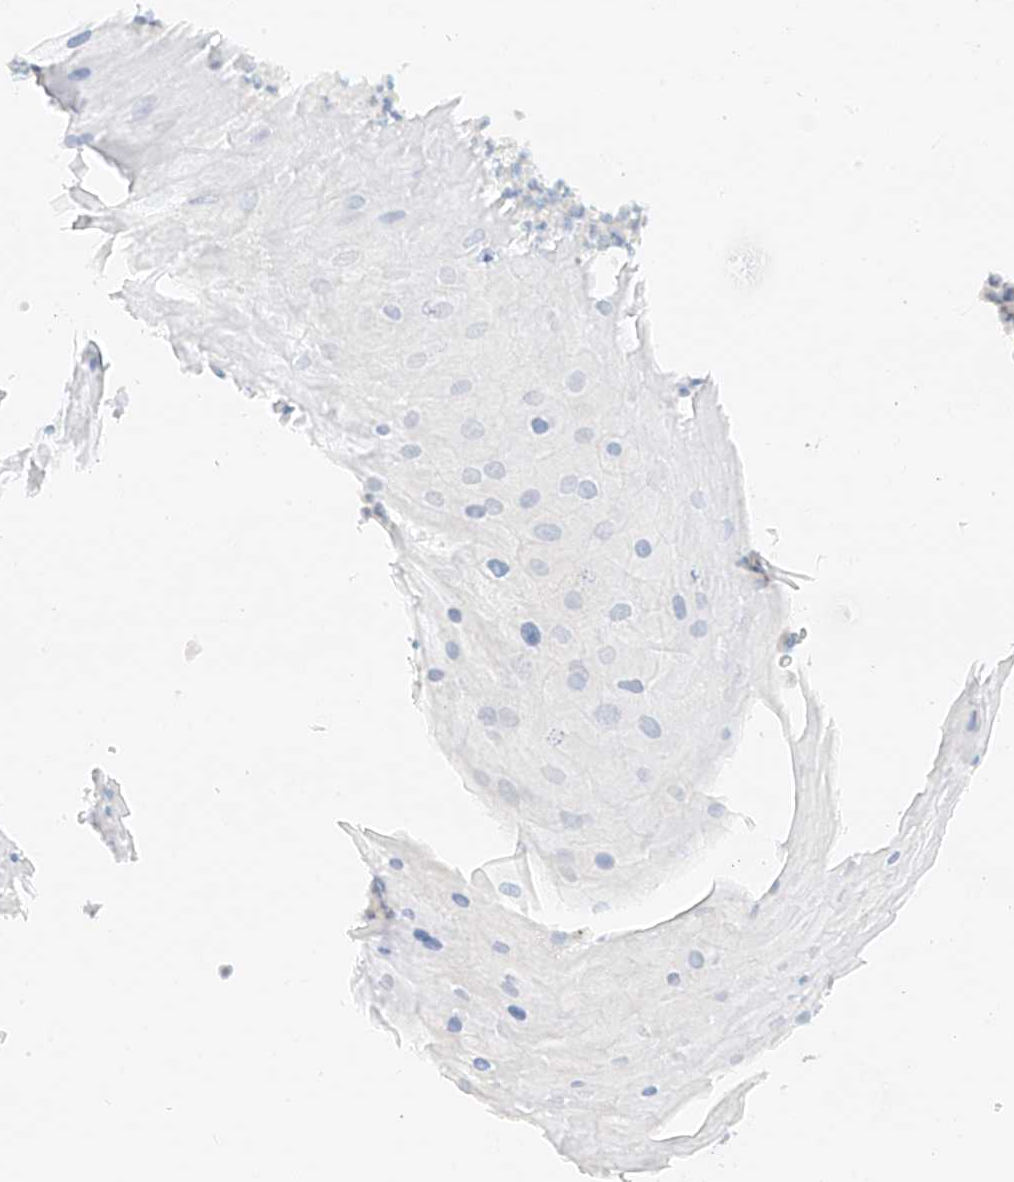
{"staining": {"intensity": "negative", "quantity": "none", "location": "none"}, "tissue": "skin cancer", "cell_type": "Tumor cells", "image_type": "cancer", "snomed": [{"axis": "morphology", "description": "Squamous cell carcinoma, NOS"}, {"axis": "topography", "description": "Skin"}], "caption": "DAB (3,3'-diaminobenzidine) immunohistochemical staining of skin cancer exhibits no significant staining in tumor cells.", "gene": "ANKZF1", "patient": {"sex": "female", "age": 88}}